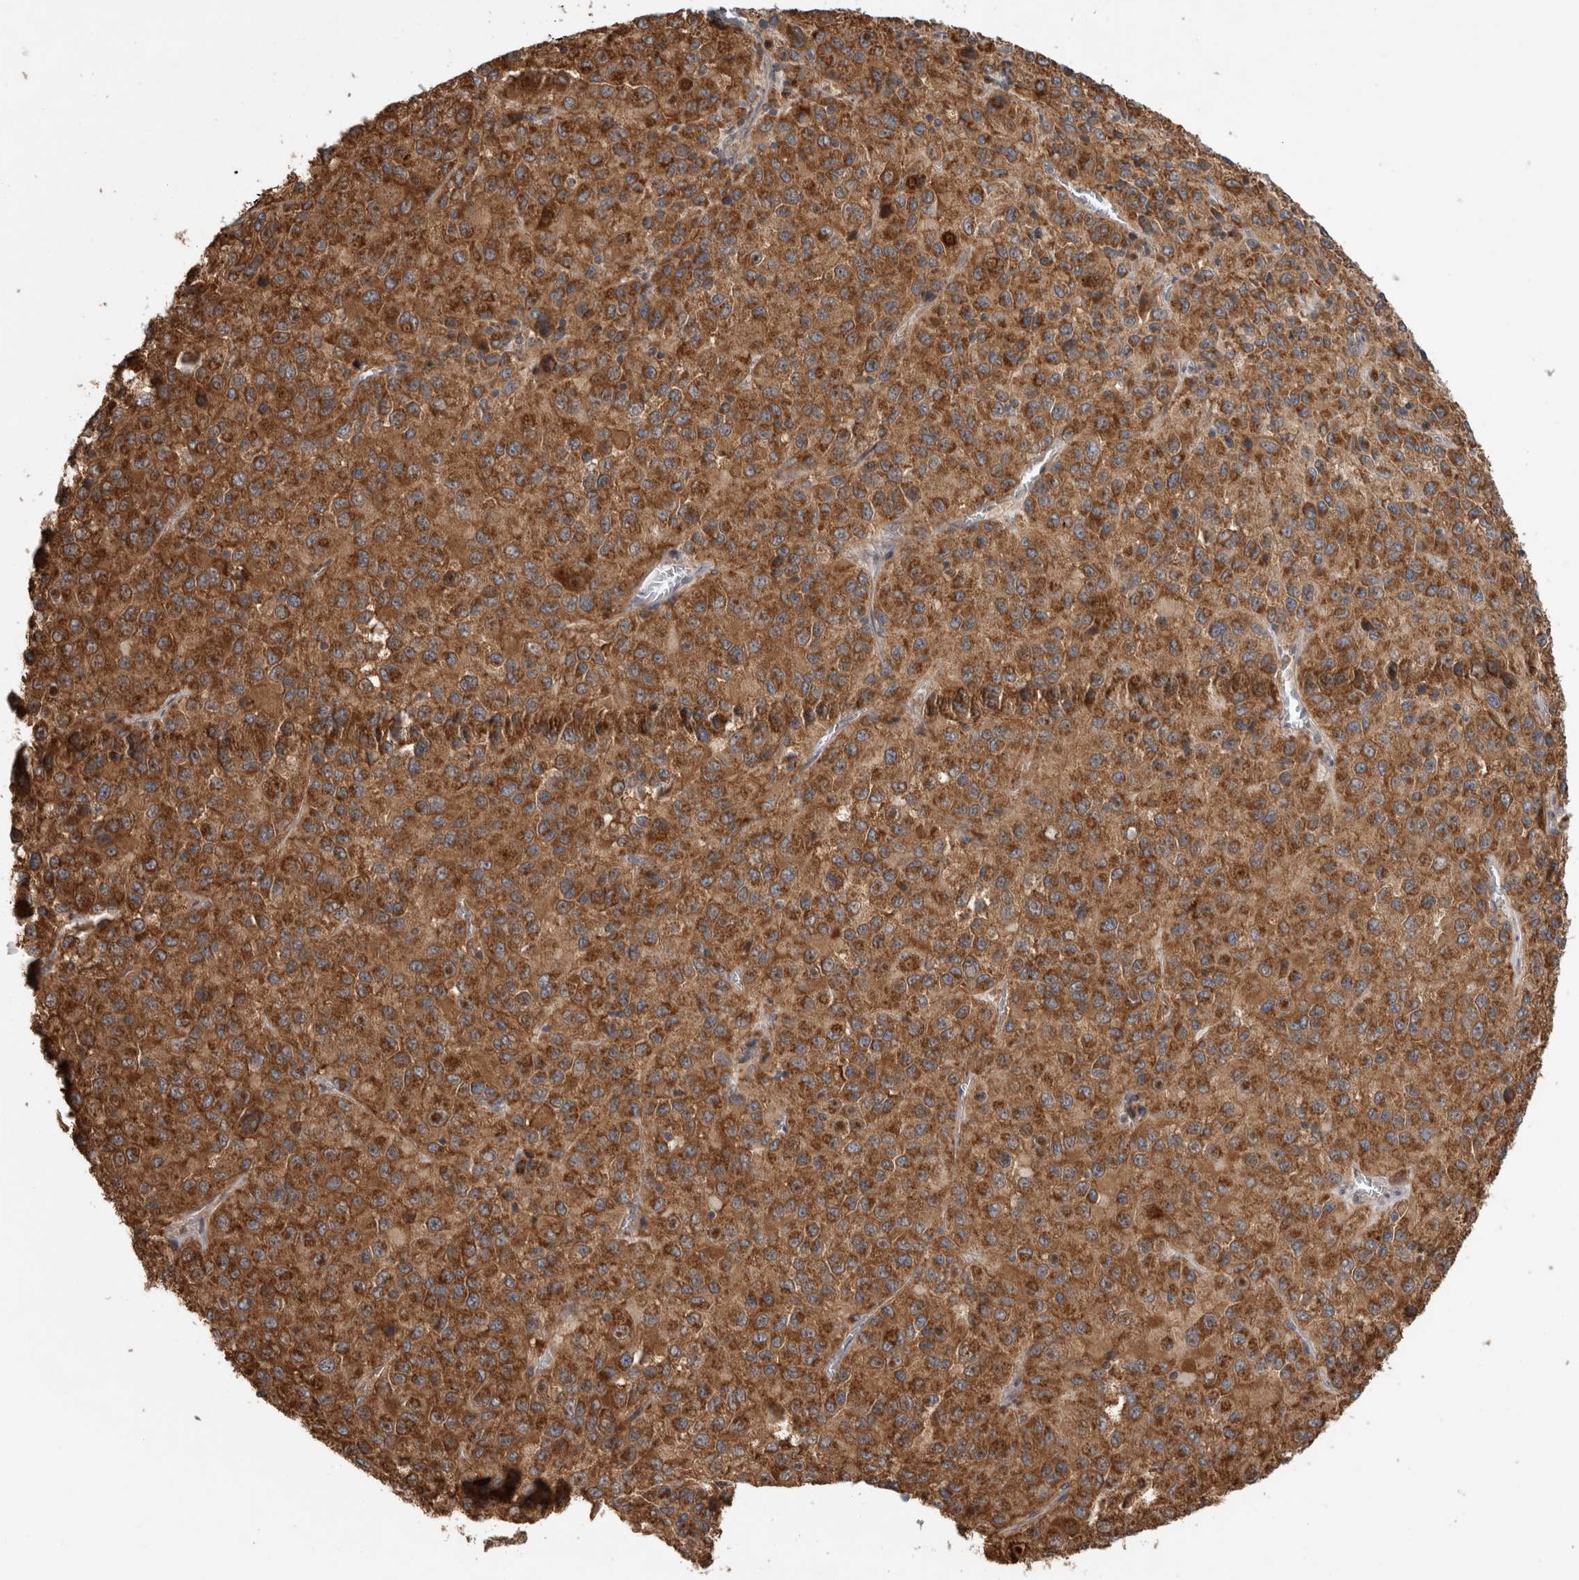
{"staining": {"intensity": "strong", "quantity": ">75%", "location": "cytoplasmic/membranous"}, "tissue": "melanoma", "cell_type": "Tumor cells", "image_type": "cancer", "snomed": [{"axis": "morphology", "description": "Malignant melanoma, Metastatic site"}, {"axis": "topography", "description": "Lung"}], "caption": "DAB immunohistochemical staining of human malignant melanoma (metastatic site) displays strong cytoplasmic/membranous protein staining in approximately >75% of tumor cells. Nuclei are stained in blue.", "gene": "ADGRL3", "patient": {"sex": "male", "age": 64}}